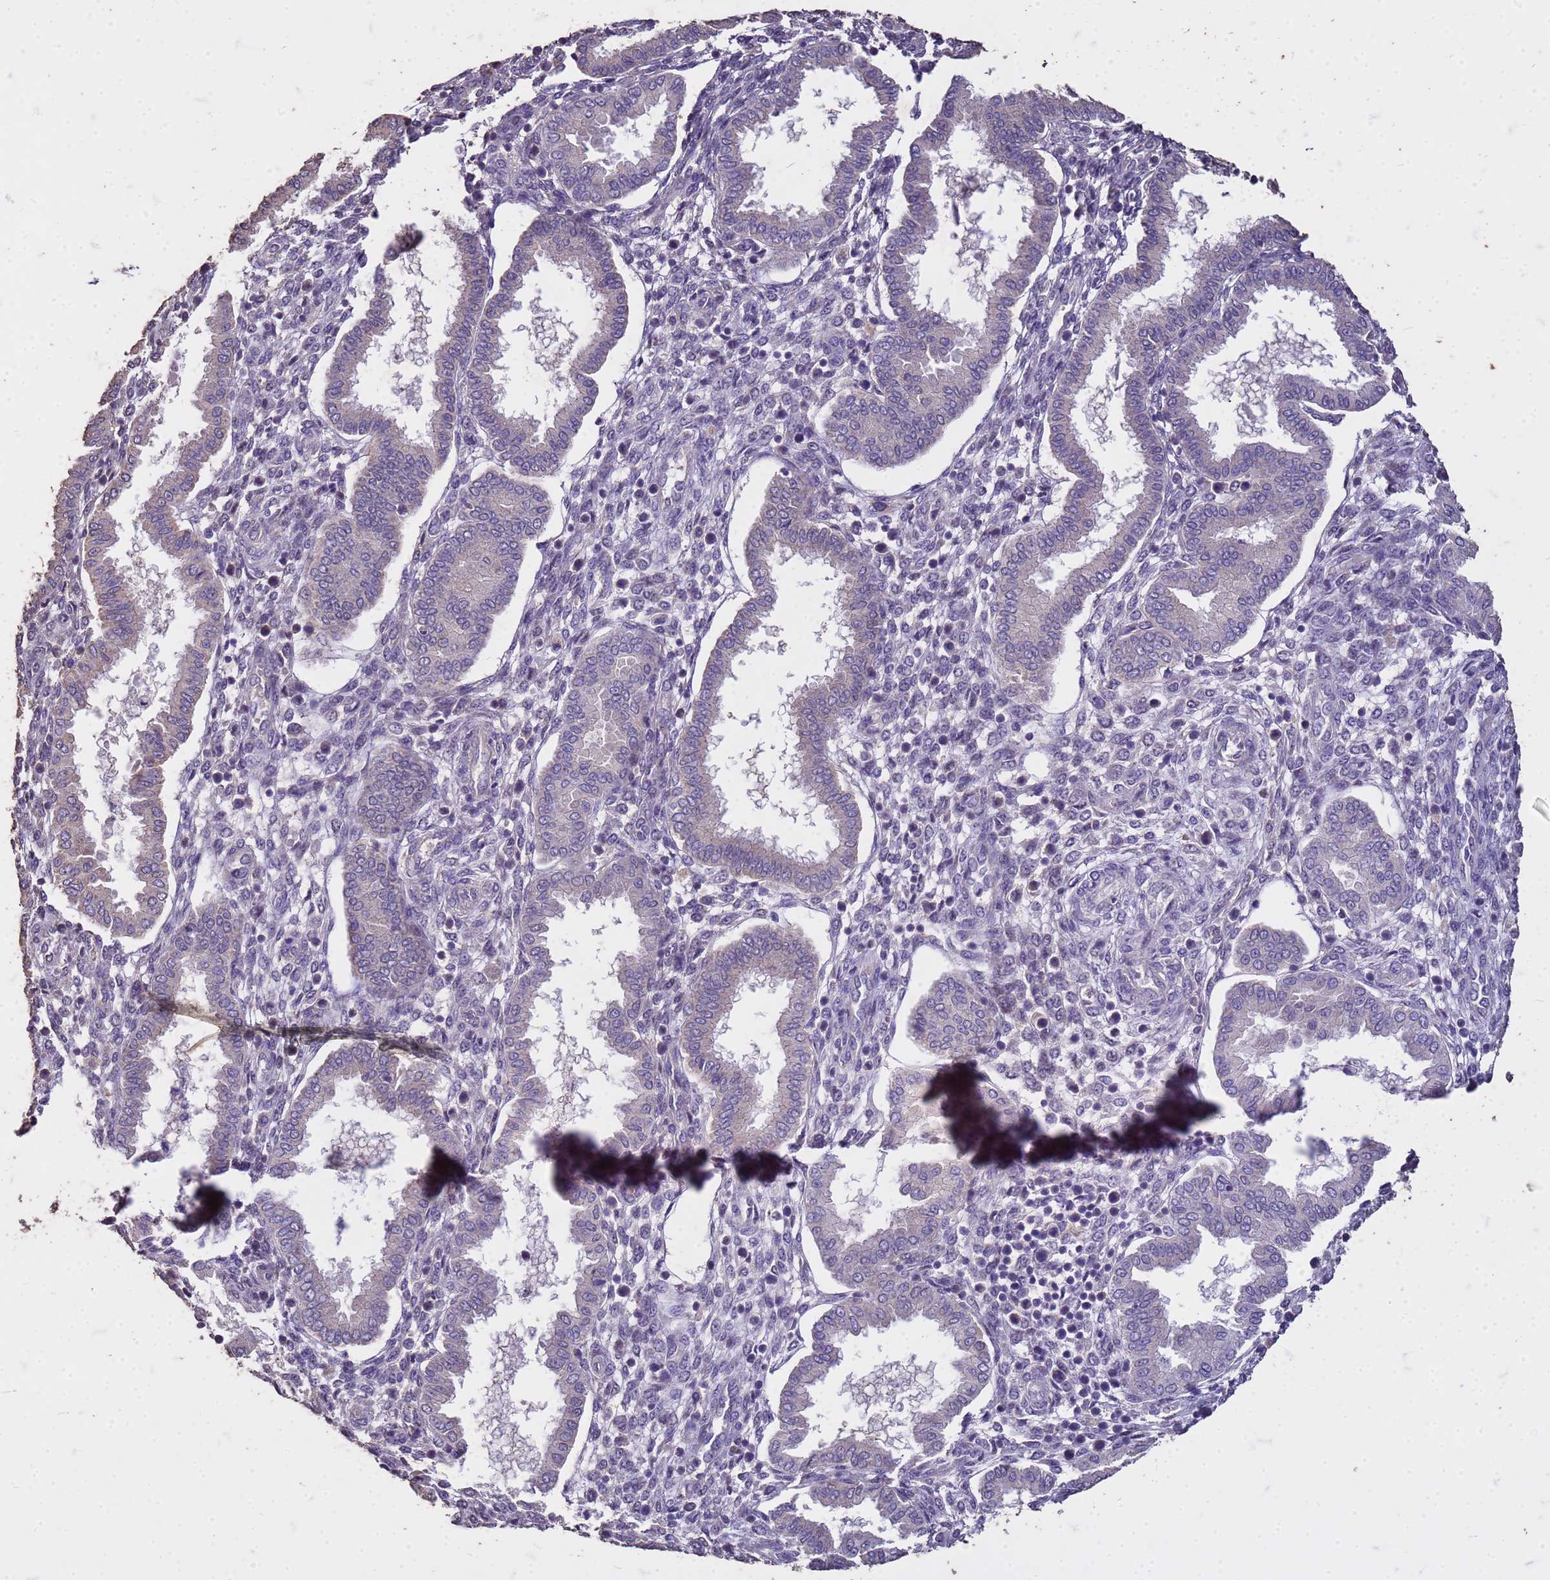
{"staining": {"intensity": "negative", "quantity": "none", "location": "none"}, "tissue": "endometrium", "cell_type": "Cells in endometrial stroma", "image_type": "normal", "snomed": [{"axis": "morphology", "description": "Normal tissue, NOS"}, {"axis": "topography", "description": "Endometrium"}], "caption": "Normal endometrium was stained to show a protein in brown. There is no significant positivity in cells in endometrial stroma. (Stains: DAB immunohistochemistry (IHC) with hematoxylin counter stain, Microscopy: brightfield microscopy at high magnification).", "gene": "FAM184B", "patient": {"sex": "female", "age": 24}}